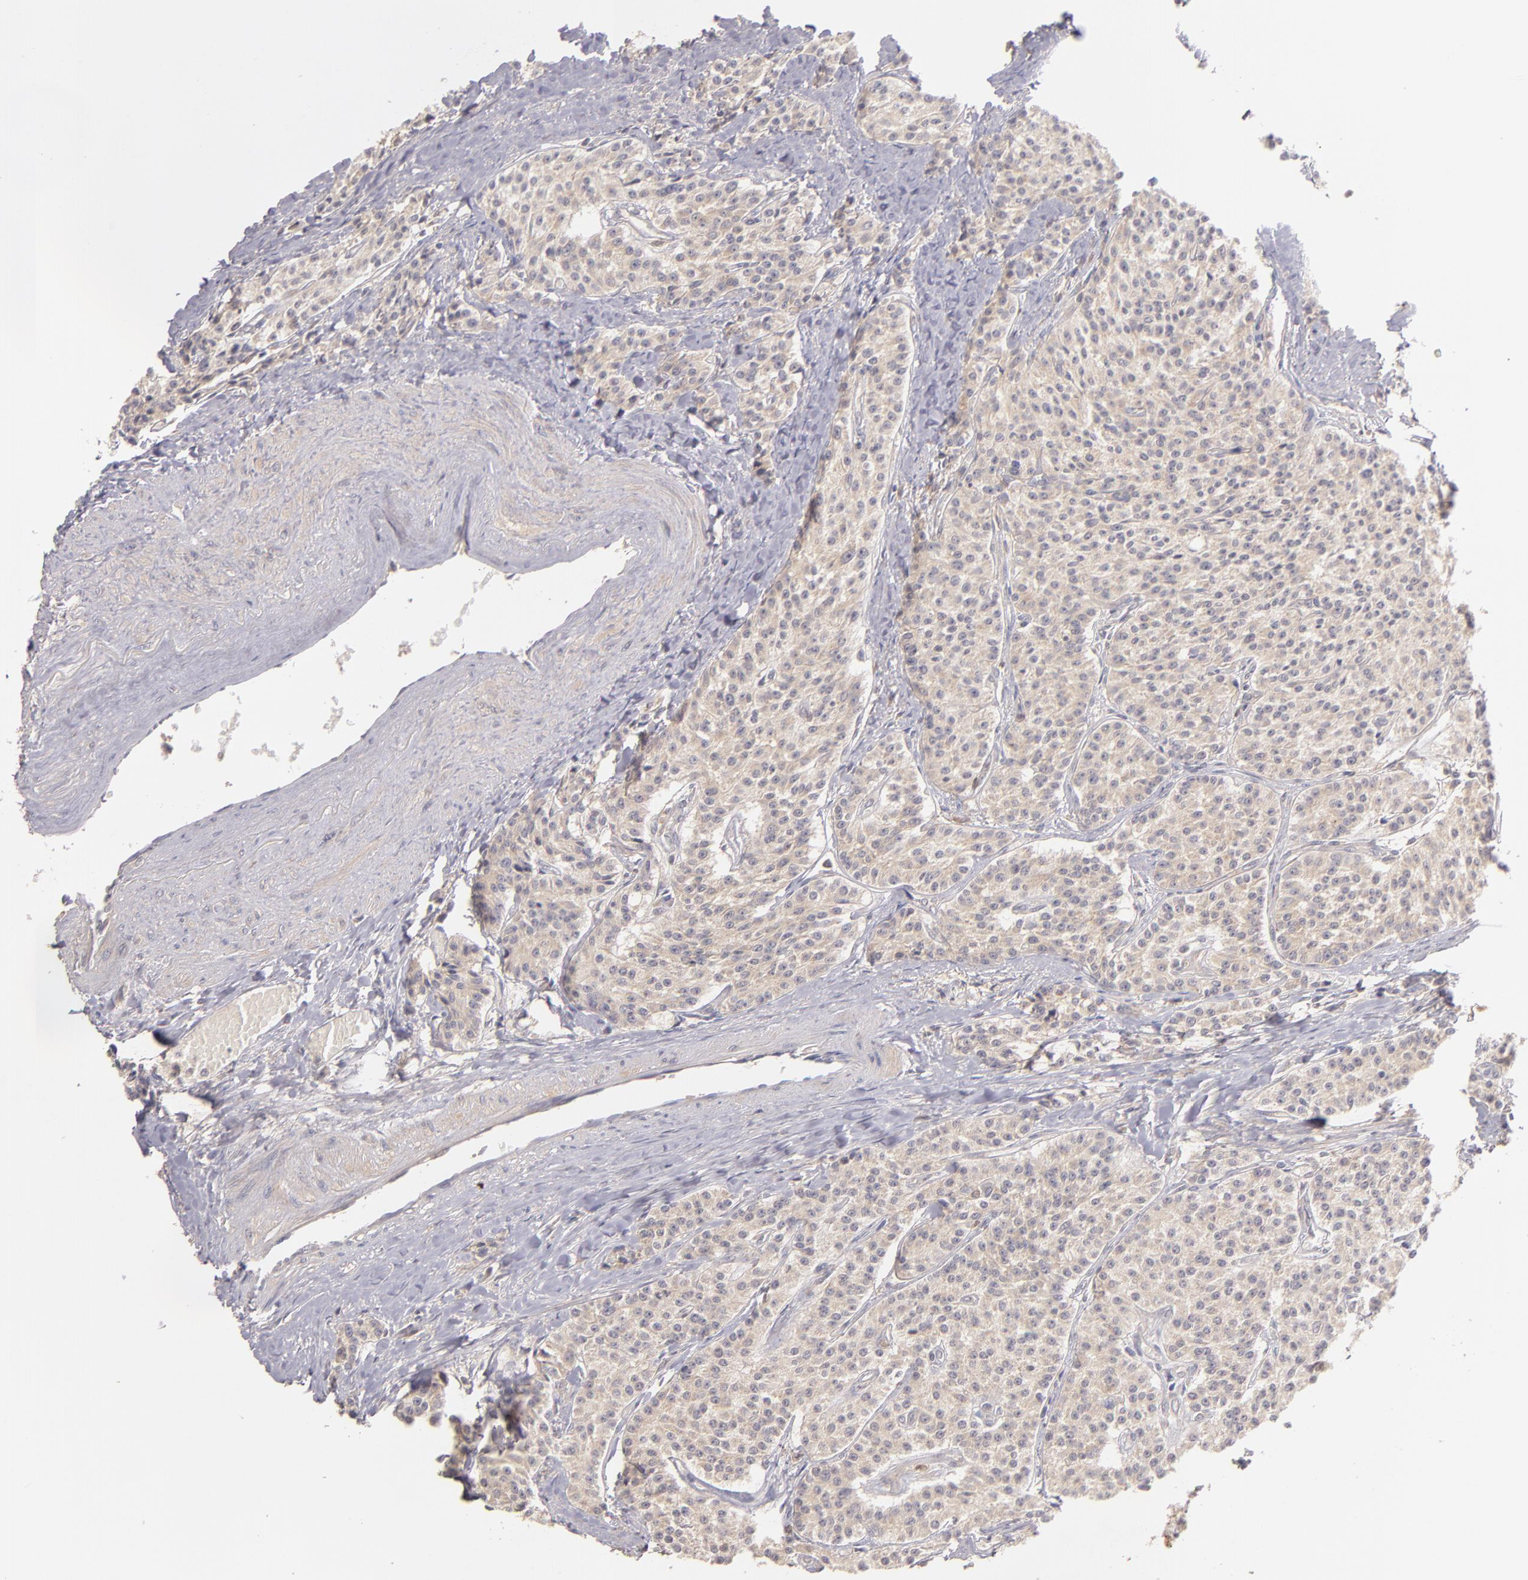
{"staining": {"intensity": "moderate", "quantity": ">75%", "location": "cytoplasmic/membranous"}, "tissue": "carcinoid", "cell_type": "Tumor cells", "image_type": "cancer", "snomed": [{"axis": "morphology", "description": "Carcinoid, malignant, NOS"}, {"axis": "topography", "description": "Stomach"}], "caption": "Moderate cytoplasmic/membranous expression for a protein is appreciated in approximately >75% of tumor cells of malignant carcinoid using immunohistochemistry (IHC).", "gene": "UPF3B", "patient": {"sex": "female", "age": 76}}